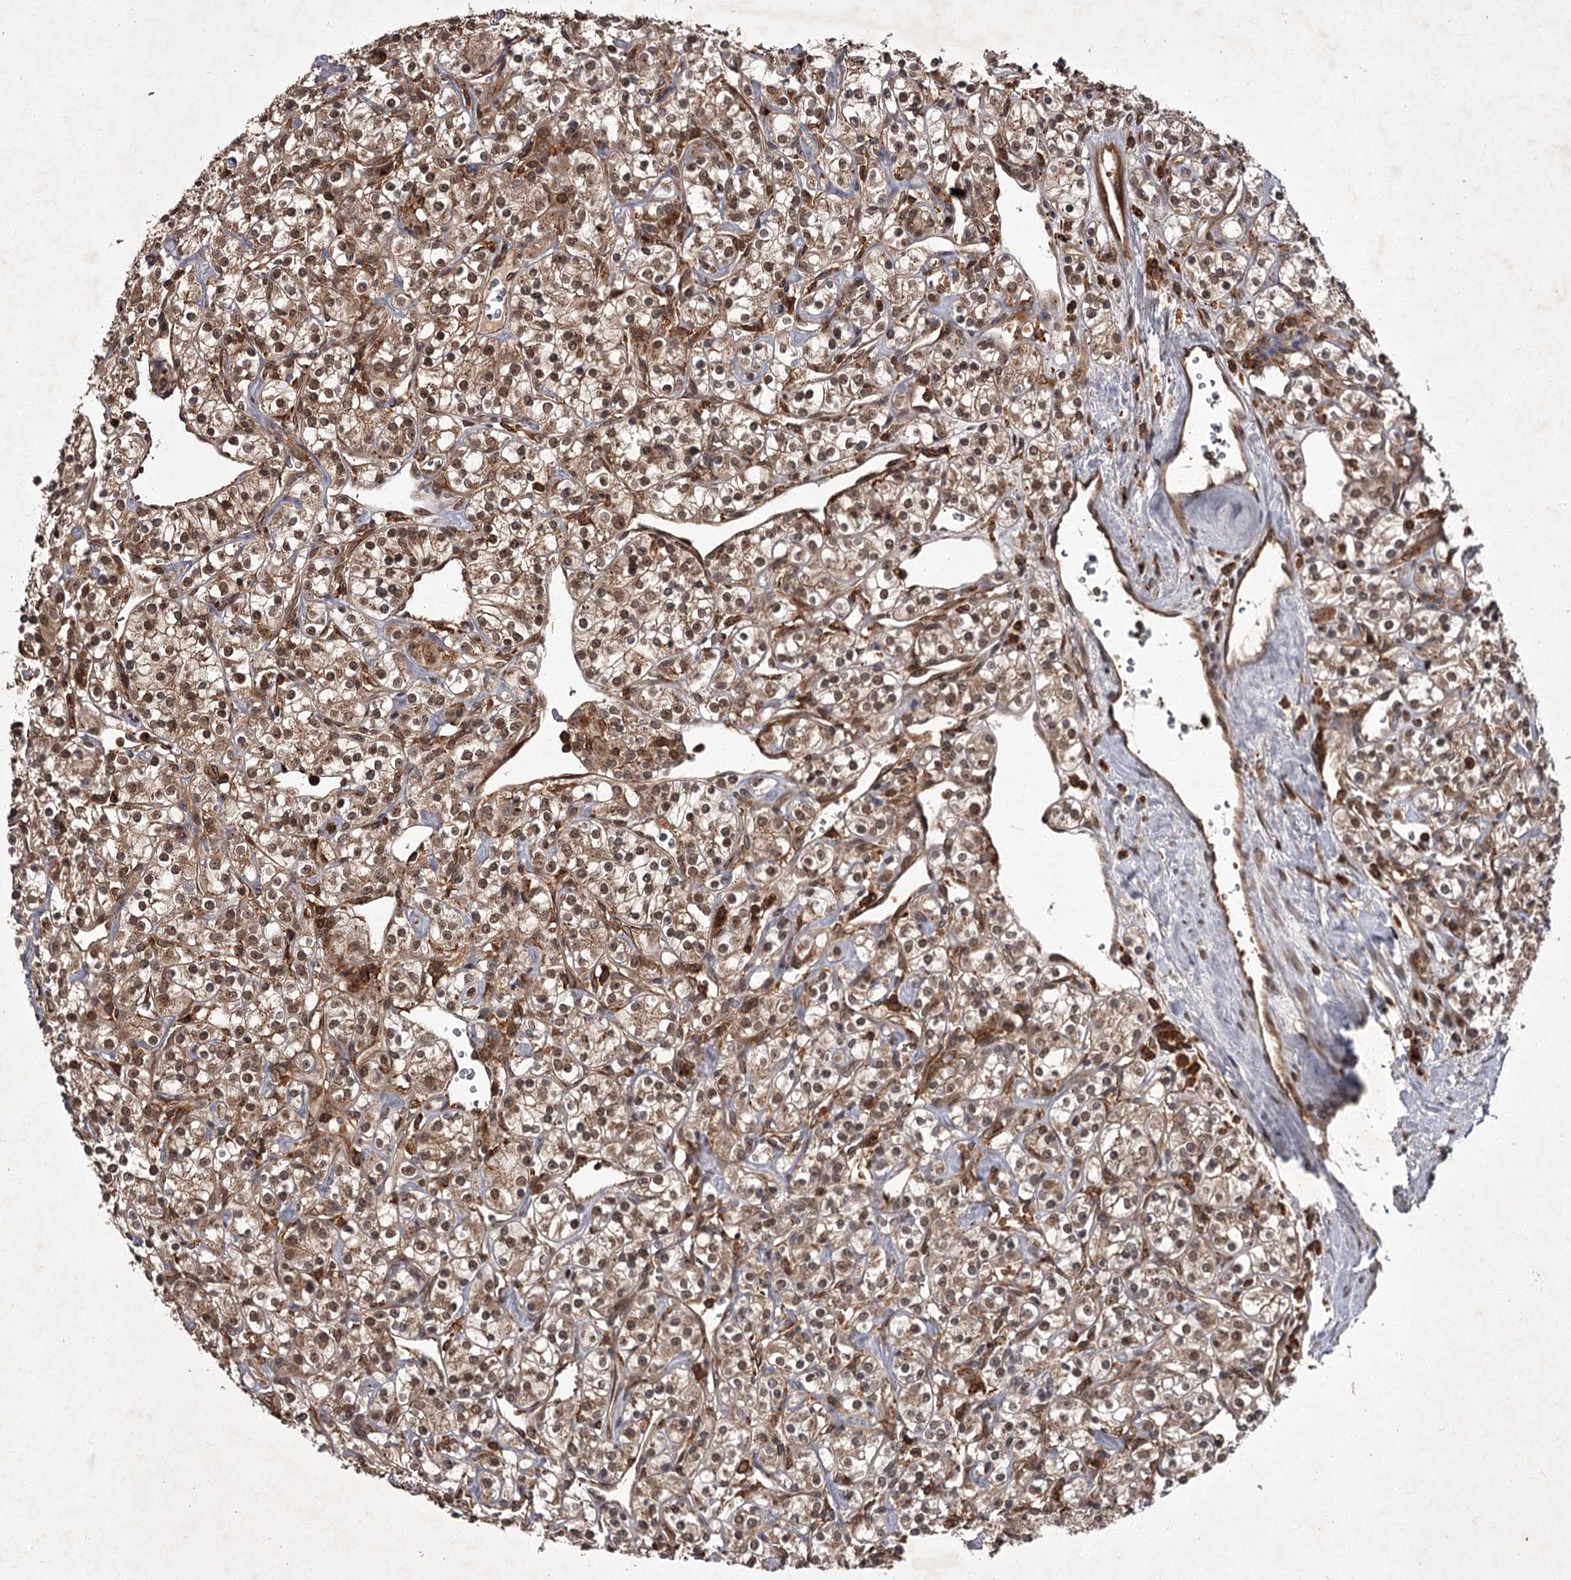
{"staining": {"intensity": "moderate", "quantity": ">75%", "location": "cytoplasmic/membranous,nuclear"}, "tissue": "renal cancer", "cell_type": "Tumor cells", "image_type": "cancer", "snomed": [{"axis": "morphology", "description": "Adenocarcinoma, NOS"}, {"axis": "topography", "description": "Kidney"}], "caption": "Immunohistochemistry of human renal adenocarcinoma reveals medium levels of moderate cytoplasmic/membranous and nuclear positivity in approximately >75% of tumor cells. The staining is performed using DAB brown chromogen to label protein expression. The nuclei are counter-stained blue using hematoxylin.", "gene": "TBC1D23", "patient": {"sex": "male", "age": 77}}